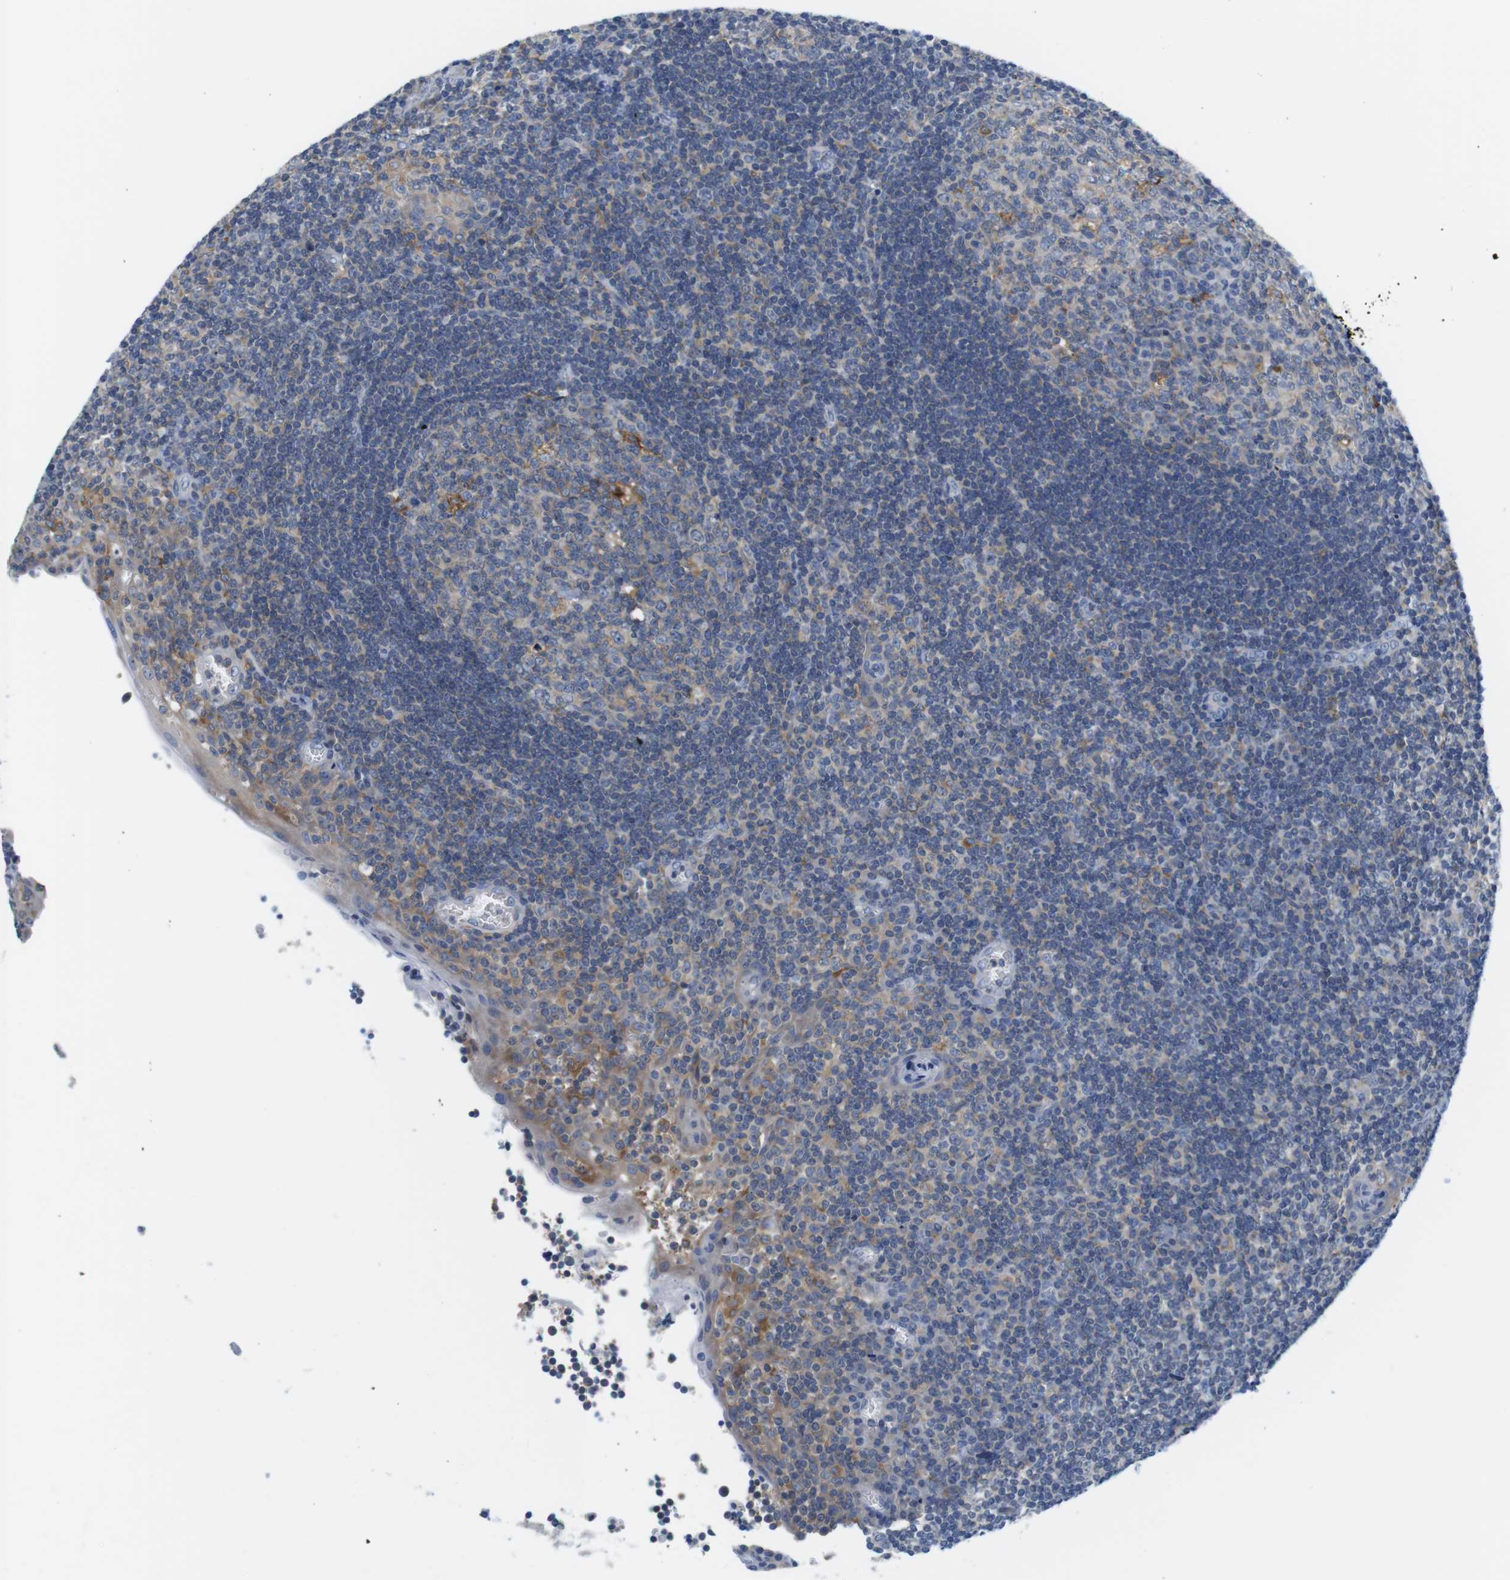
{"staining": {"intensity": "weak", "quantity": "25%-75%", "location": "cytoplasmic/membranous"}, "tissue": "tonsil", "cell_type": "Germinal center cells", "image_type": "normal", "snomed": [{"axis": "morphology", "description": "Normal tissue, NOS"}, {"axis": "topography", "description": "Tonsil"}], "caption": "Protein staining reveals weak cytoplasmic/membranous expression in approximately 25%-75% of germinal center cells in normal tonsil.", "gene": "CNGA2", "patient": {"sex": "male", "age": 37}}